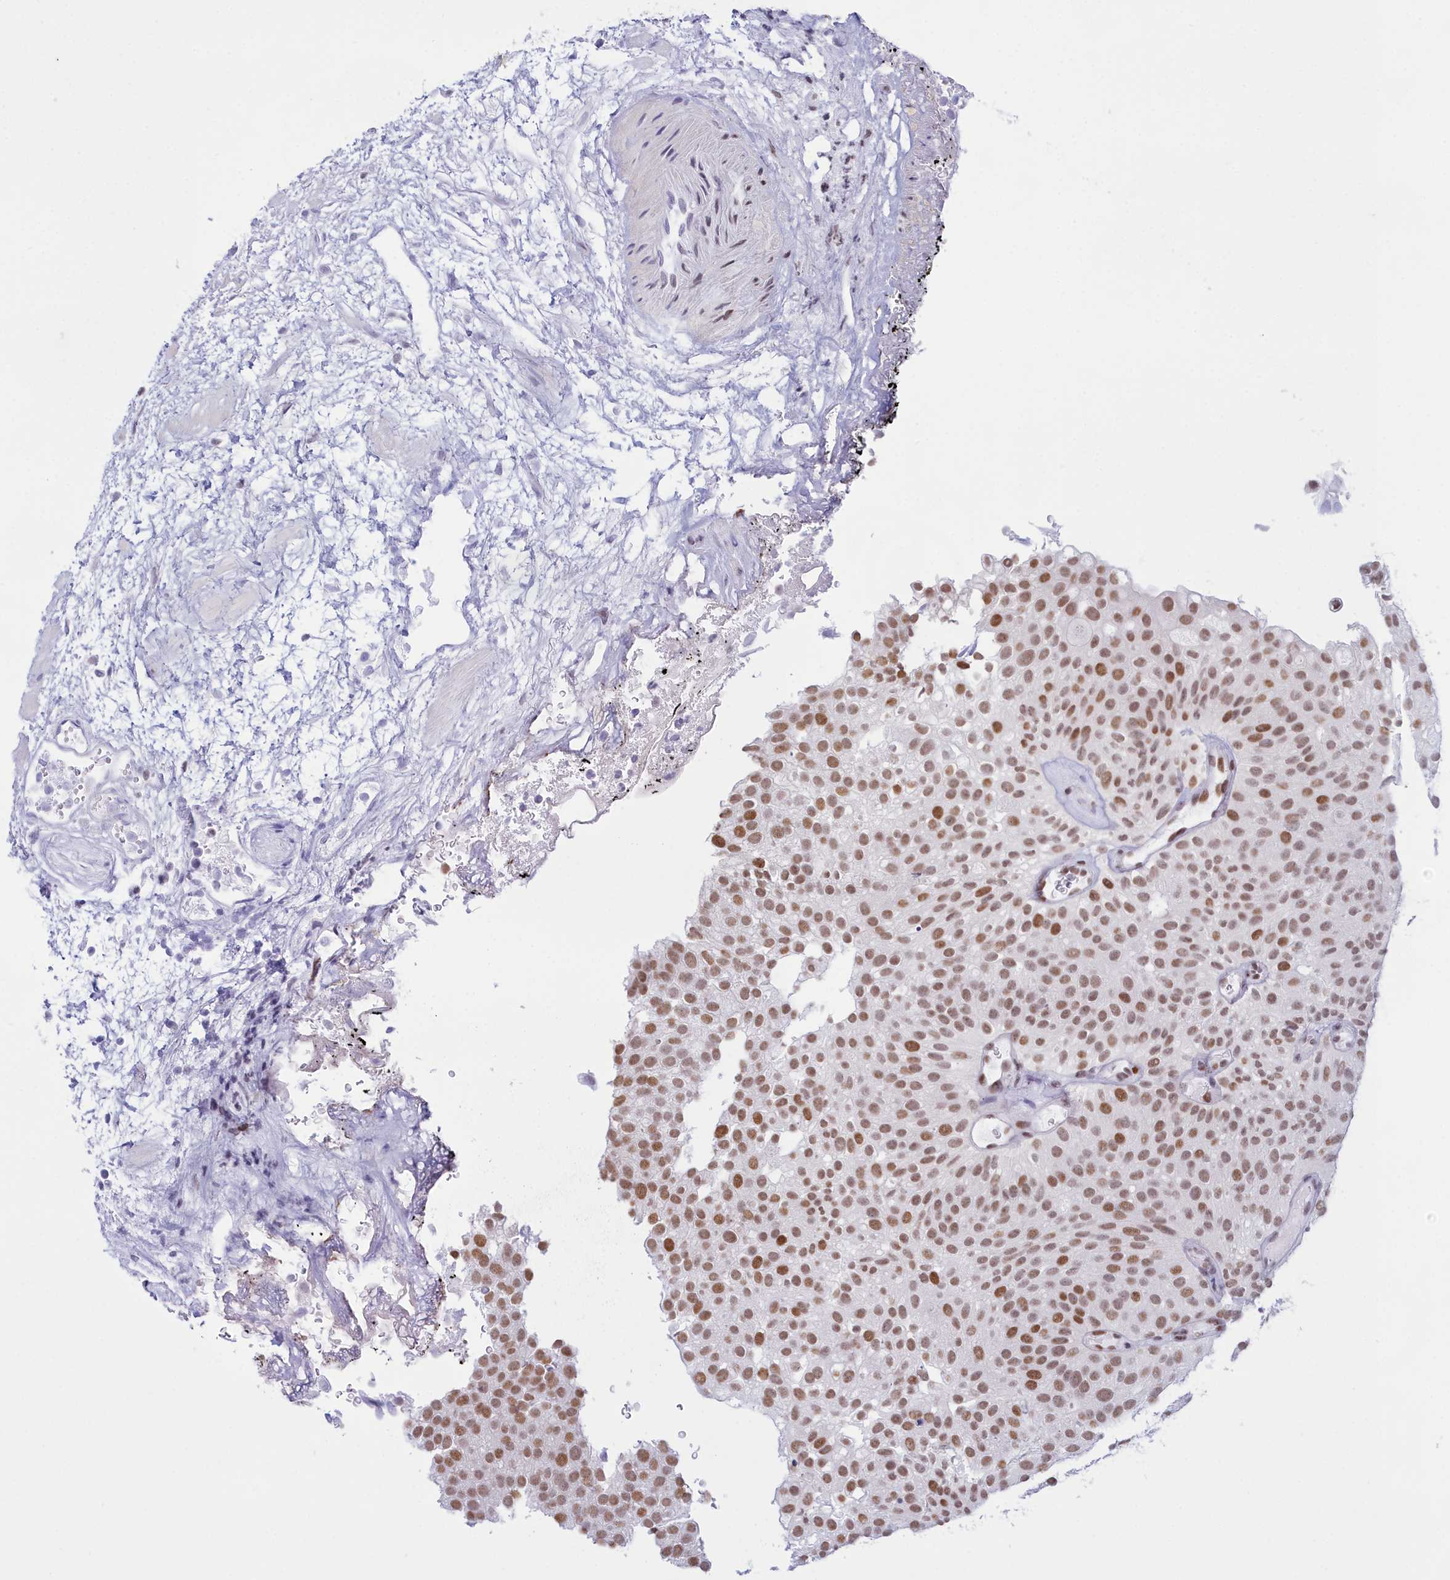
{"staining": {"intensity": "moderate", "quantity": ">75%", "location": "nuclear"}, "tissue": "urothelial cancer", "cell_type": "Tumor cells", "image_type": "cancer", "snomed": [{"axis": "morphology", "description": "Urothelial carcinoma, Low grade"}, {"axis": "topography", "description": "Urinary bladder"}], "caption": "Immunohistochemical staining of human urothelial cancer shows medium levels of moderate nuclear staining in approximately >75% of tumor cells.", "gene": "CDC26", "patient": {"sex": "male", "age": 78}}